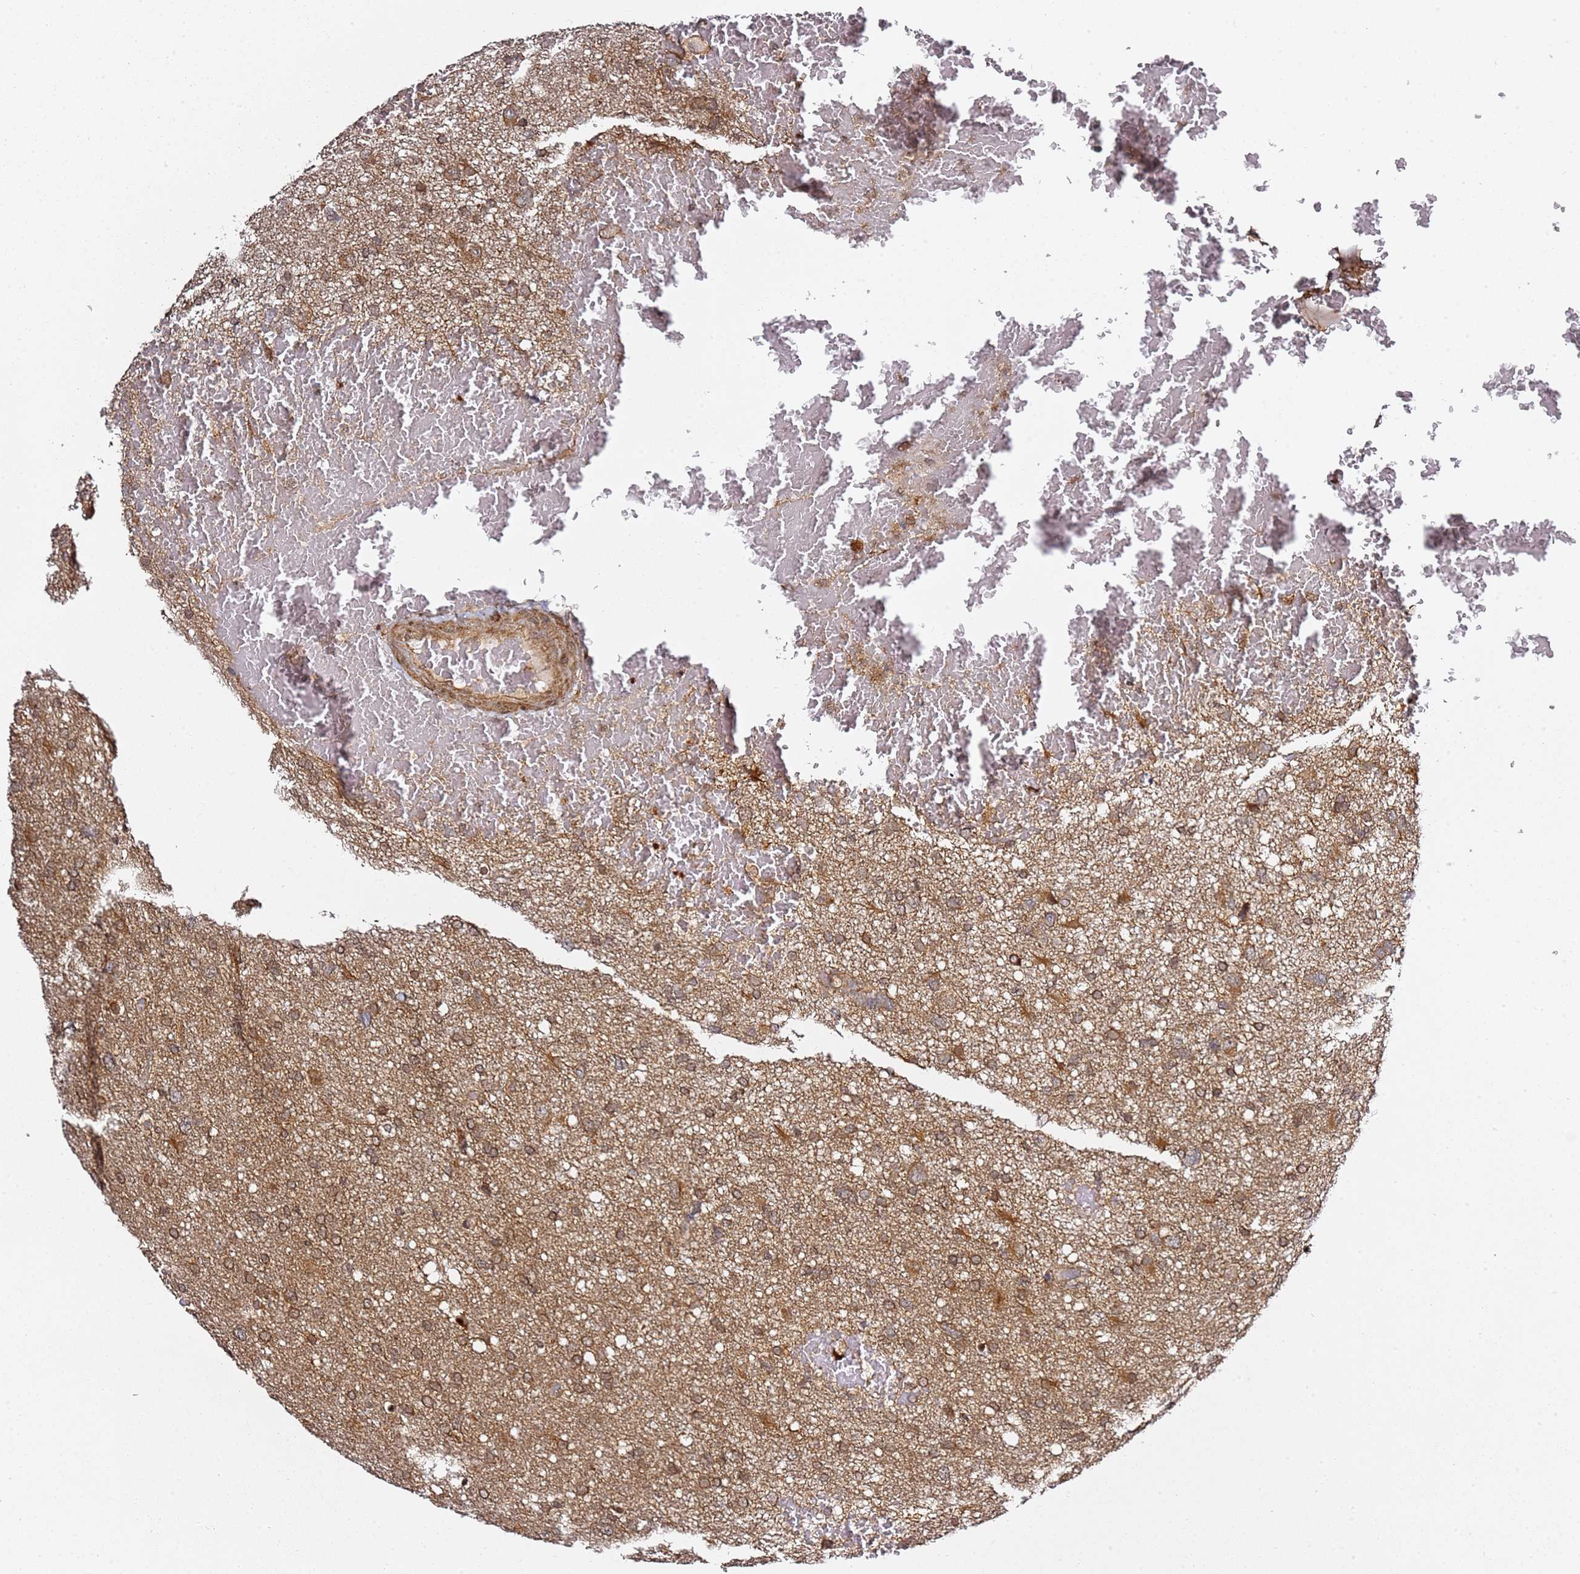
{"staining": {"intensity": "moderate", "quantity": ">75%", "location": "cytoplasmic/membranous"}, "tissue": "glioma", "cell_type": "Tumor cells", "image_type": "cancer", "snomed": [{"axis": "morphology", "description": "Glioma, malignant, High grade"}, {"axis": "topography", "description": "Brain"}], "caption": "High-magnification brightfield microscopy of malignant high-grade glioma stained with DAB (3,3'-diaminobenzidine) (brown) and counterstained with hematoxylin (blue). tumor cells exhibit moderate cytoplasmic/membranous expression is seen in approximately>75% of cells.", "gene": "PRKAB2", "patient": {"sex": "male", "age": 61}}